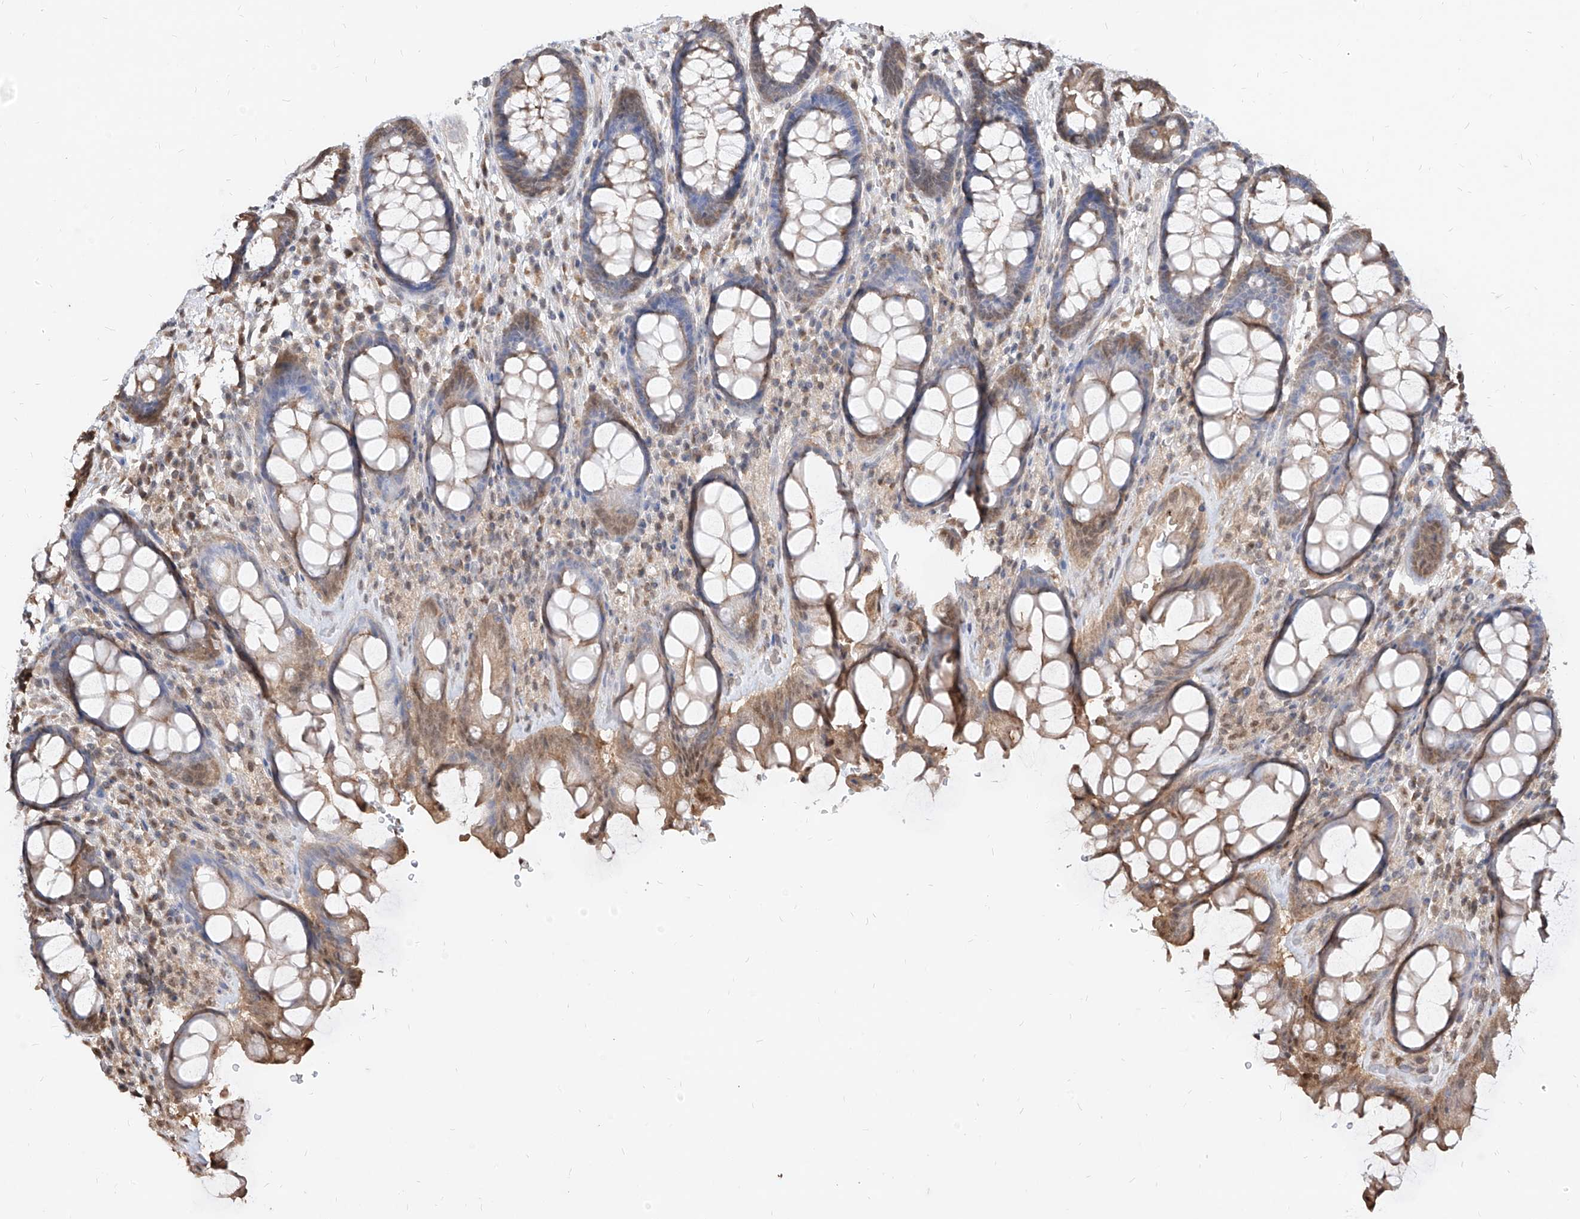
{"staining": {"intensity": "moderate", "quantity": "25%-75%", "location": "cytoplasmic/membranous,nuclear"}, "tissue": "rectum", "cell_type": "Glandular cells", "image_type": "normal", "snomed": [{"axis": "morphology", "description": "Normal tissue, NOS"}, {"axis": "topography", "description": "Rectum"}], "caption": "This photomicrograph displays normal rectum stained with immunohistochemistry (IHC) to label a protein in brown. The cytoplasmic/membranous,nuclear of glandular cells show moderate positivity for the protein. Nuclei are counter-stained blue.", "gene": "C8orf82", "patient": {"sex": "male", "age": 64}}